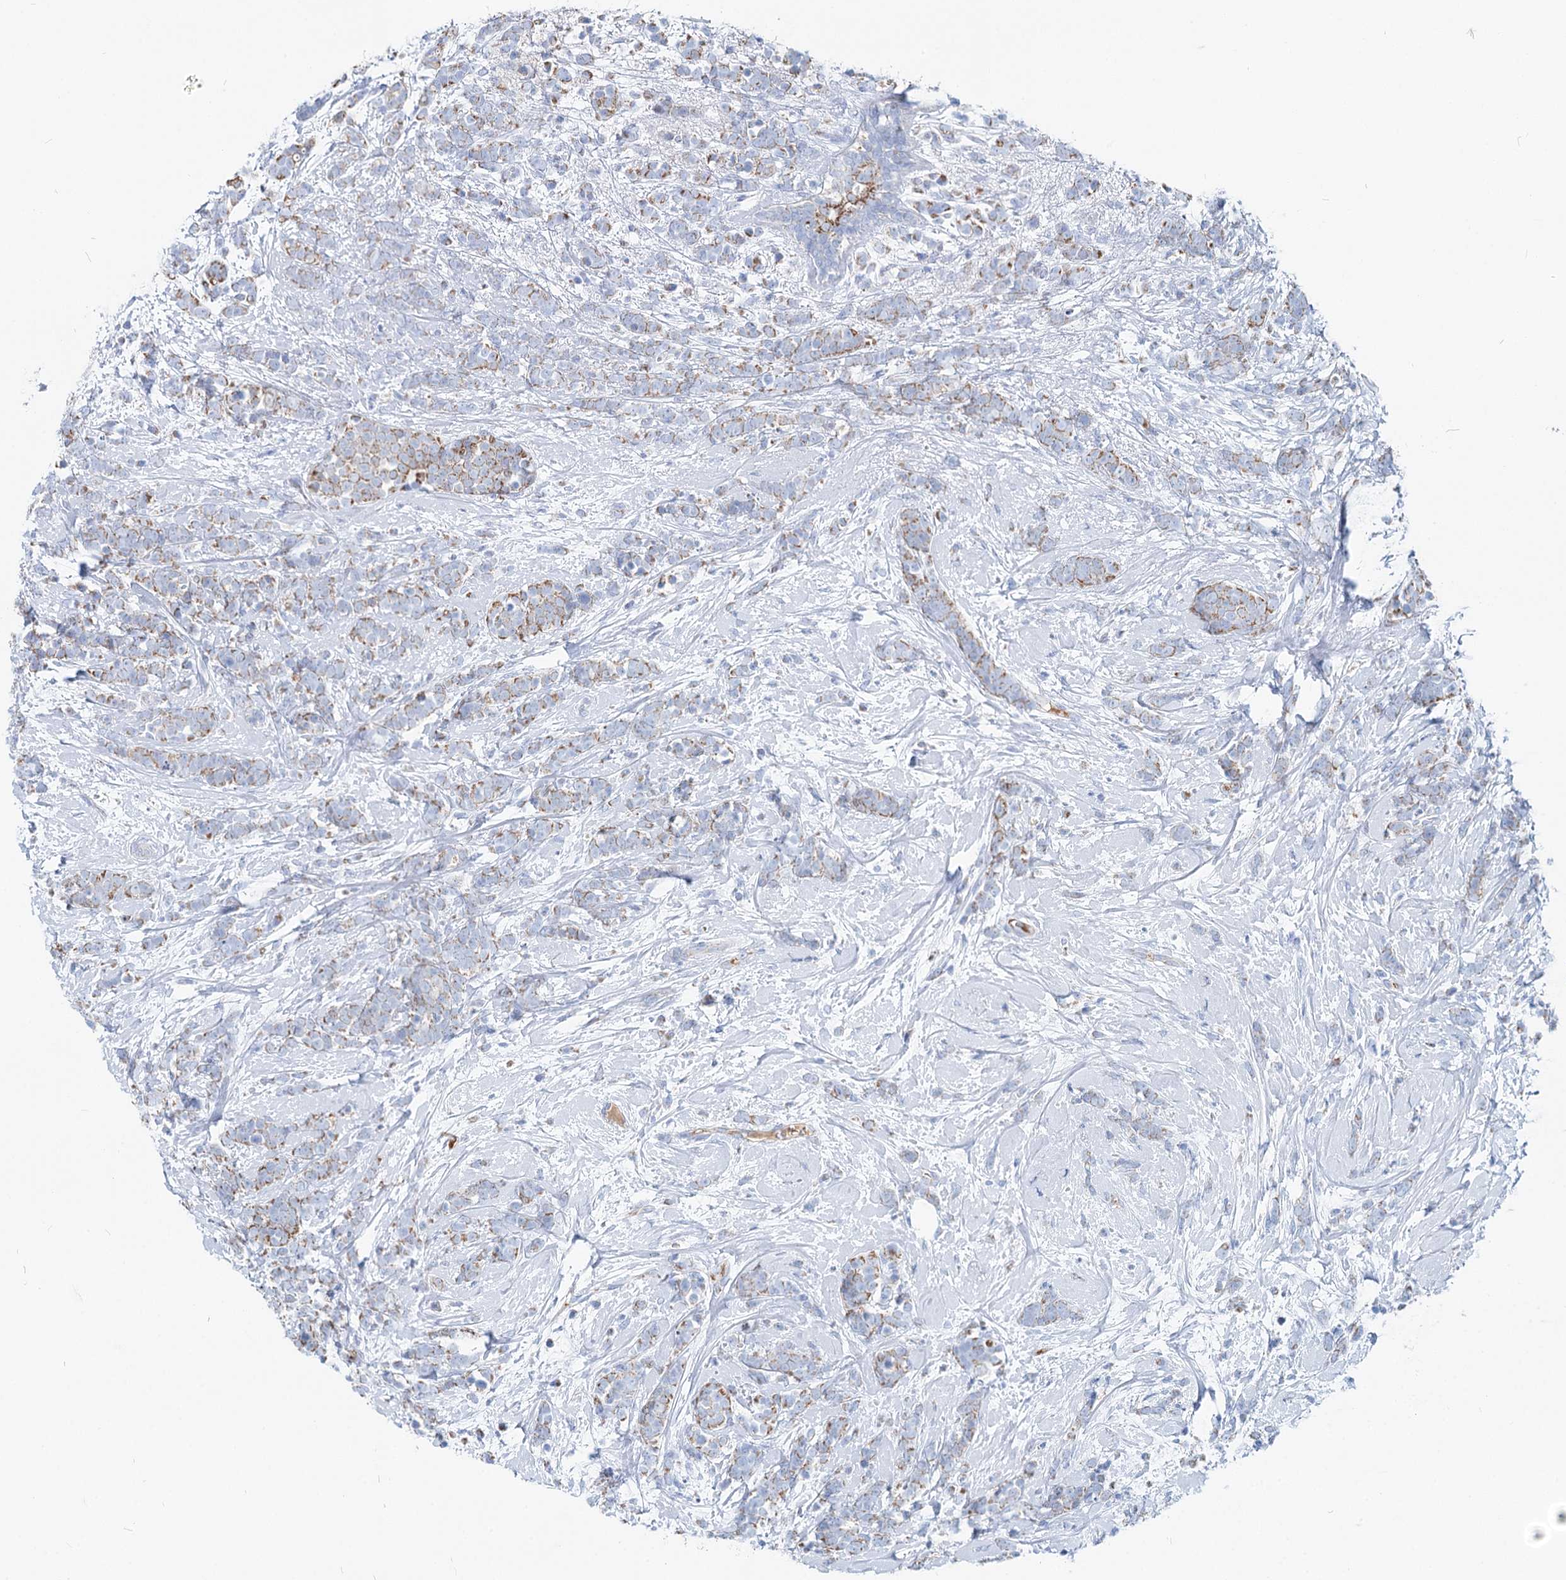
{"staining": {"intensity": "moderate", "quantity": "<25%", "location": "cytoplasmic/membranous"}, "tissue": "breast cancer", "cell_type": "Tumor cells", "image_type": "cancer", "snomed": [{"axis": "morphology", "description": "Lobular carcinoma"}, {"axis": "topography", "description": "Breast"}], "caption": "Immunohistochemical staining of human breast cancer (lobular carcinoma) reveals low levels of moderate cytoplasmic/membranous protein staining in about <25% of tumor cells.", "gene": "MCCC2", "patient": {"sex": "female", "age": 58}}